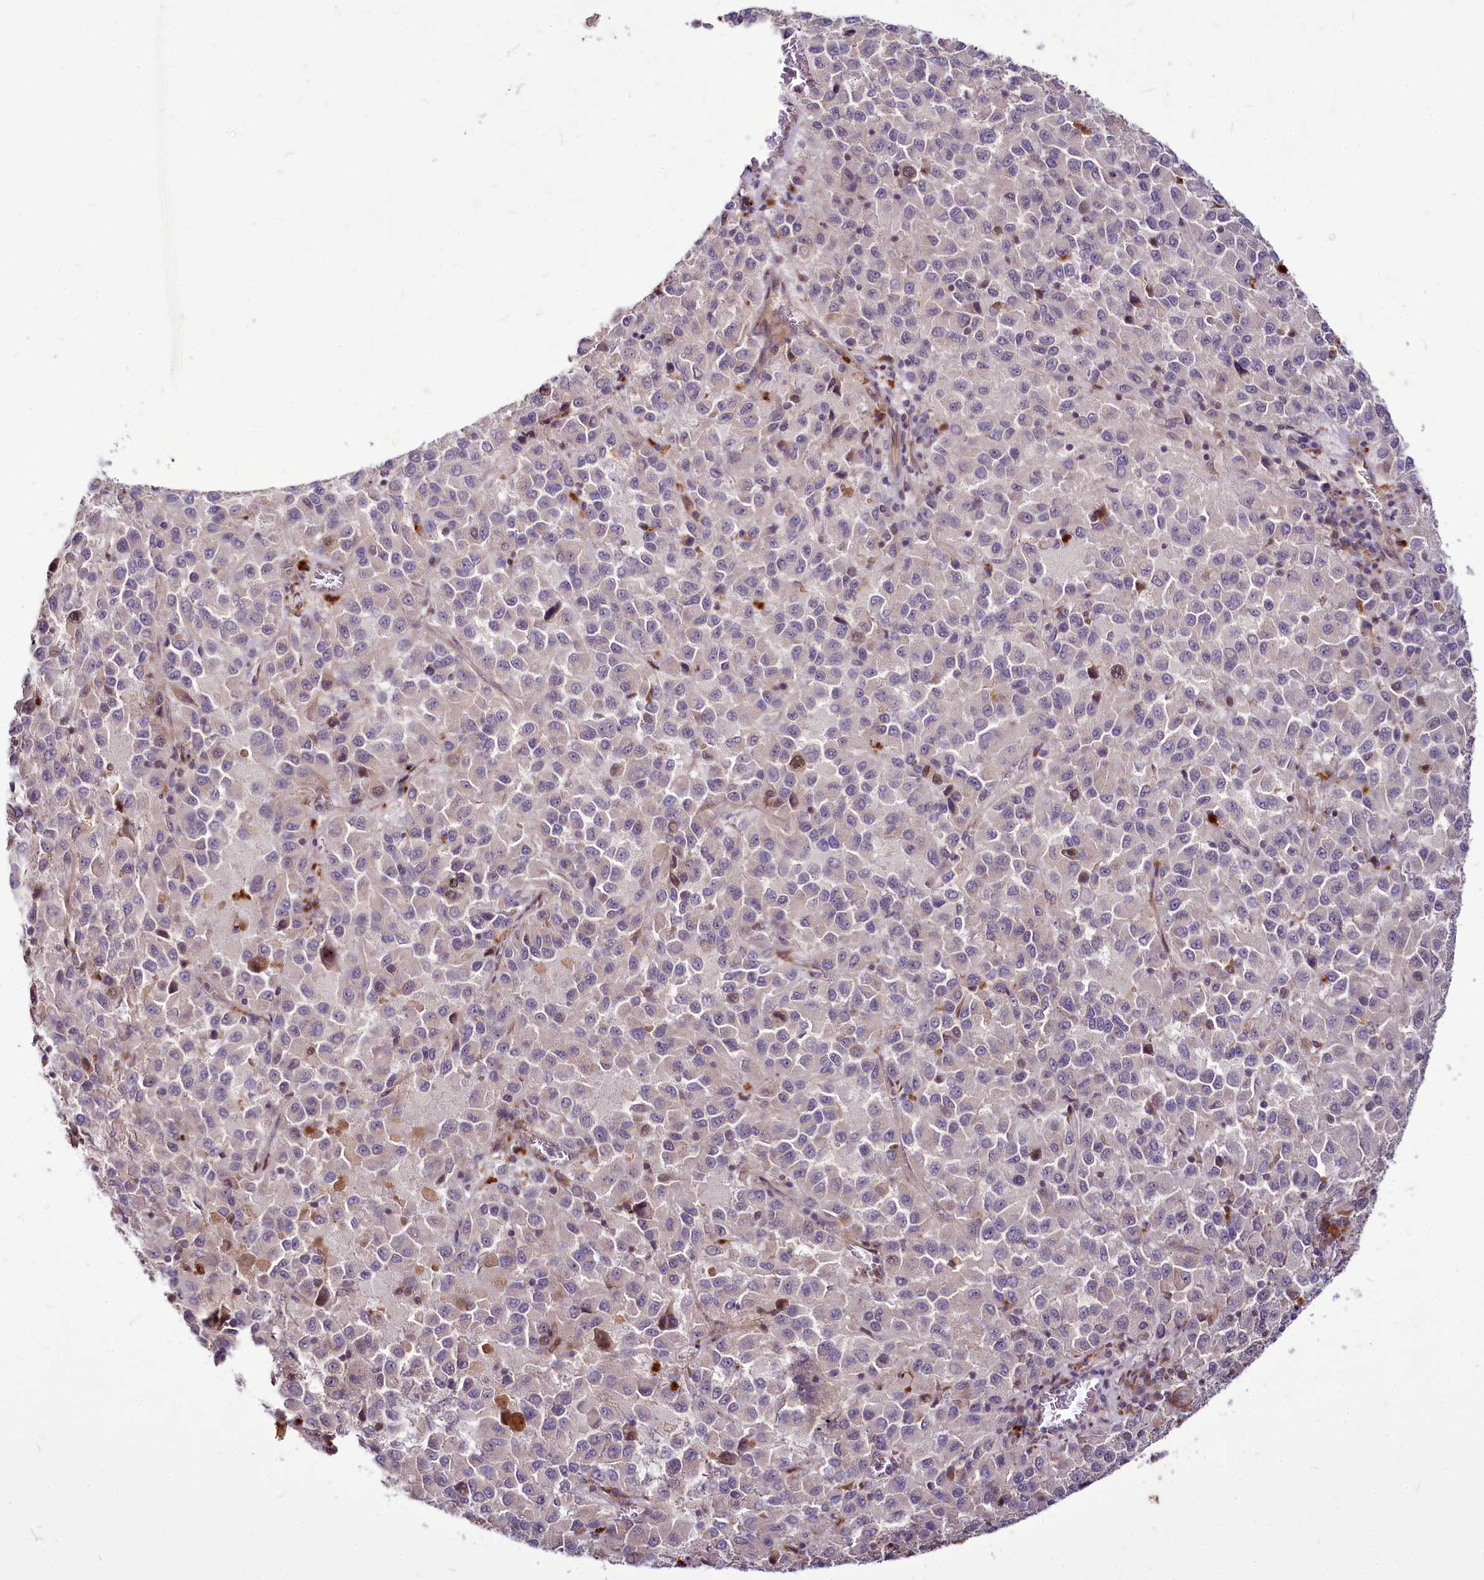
{"staining": {"intensity": "negative", "quantity": "none", "location": "none"}, "tissue": "melanoma", "cell_type": "Tumor cells", "image_type": "cancer", "snomed": [{"axis": "morphology", "description": "Malignant melanoma, Metastatic site"}, {"axis": "topography", "description": "Lung"}], "caption": "Micrograph shows no significant protein positivity in tumor cells of melanoma. The staining is performed using DAB (3,3'-diaminobenzidine) brown chromogen with nuclei counter-stained in using hematoxylin.", "gene": "C11orf86", "patient": {"sex": "male", "age": 64}}